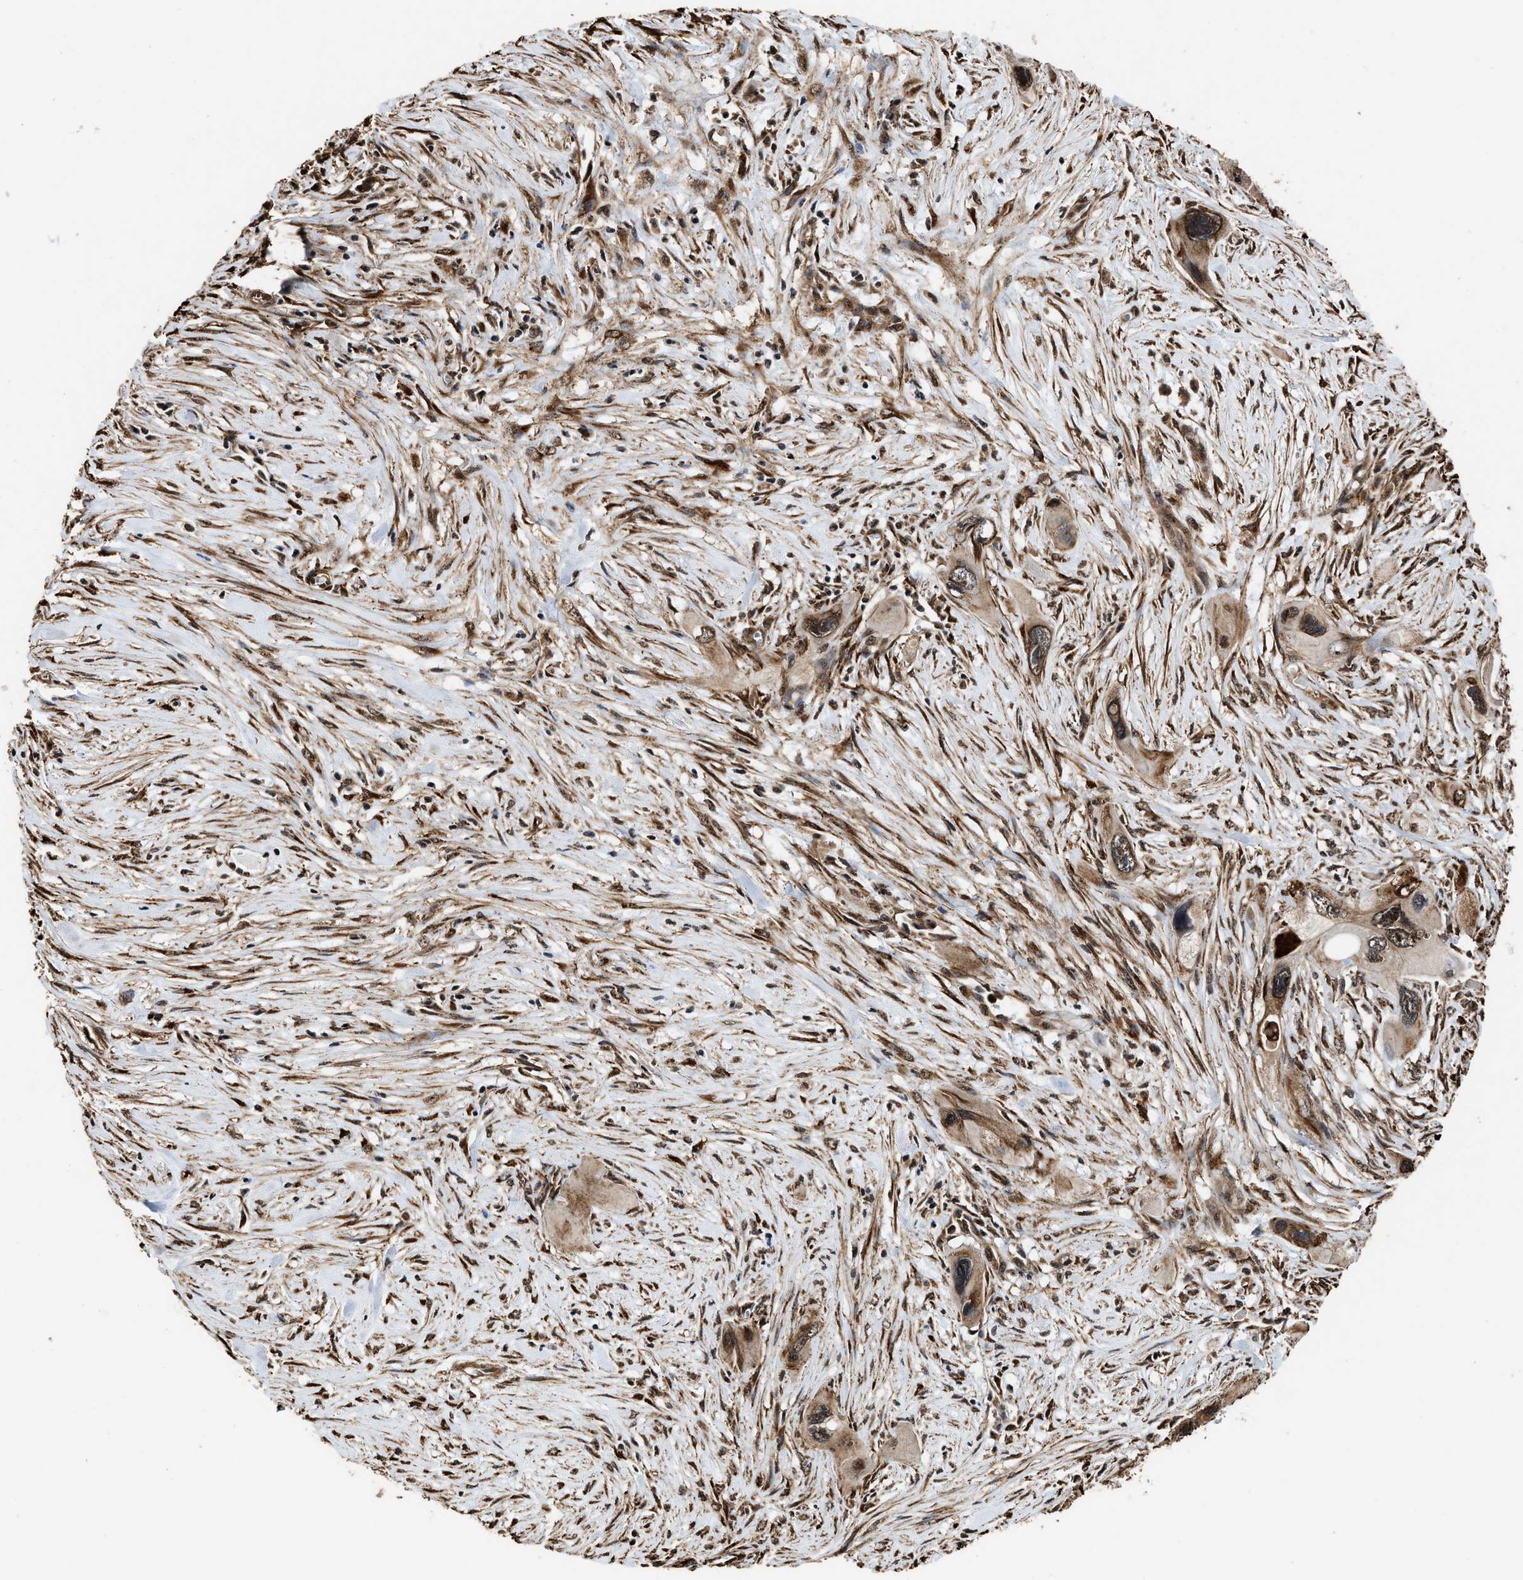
{"staining": {"intensity": "moderate", "quantity": ">75%", "location": "cytoplasmic/membranous,nuclear"}, "tissue": "pancreatic cancer", "cell_type": "Tumor cells", "image_type": "cancer", "snomed": [{"axis": "morphology", "description": "Adenocarcinoma, NOS"}, {"axis": "topography", "description": "Pancreas"}], "caption": "Pancreatic cancer (adenocarcinoma) stained with immunohistochemistry exhibits moderate cytoplasmic/membranous and nuclear staining in approximately >75% of tumor cells.", "gene": "SEPTIN2", "patient": {"sex": "male", "age": 73}}